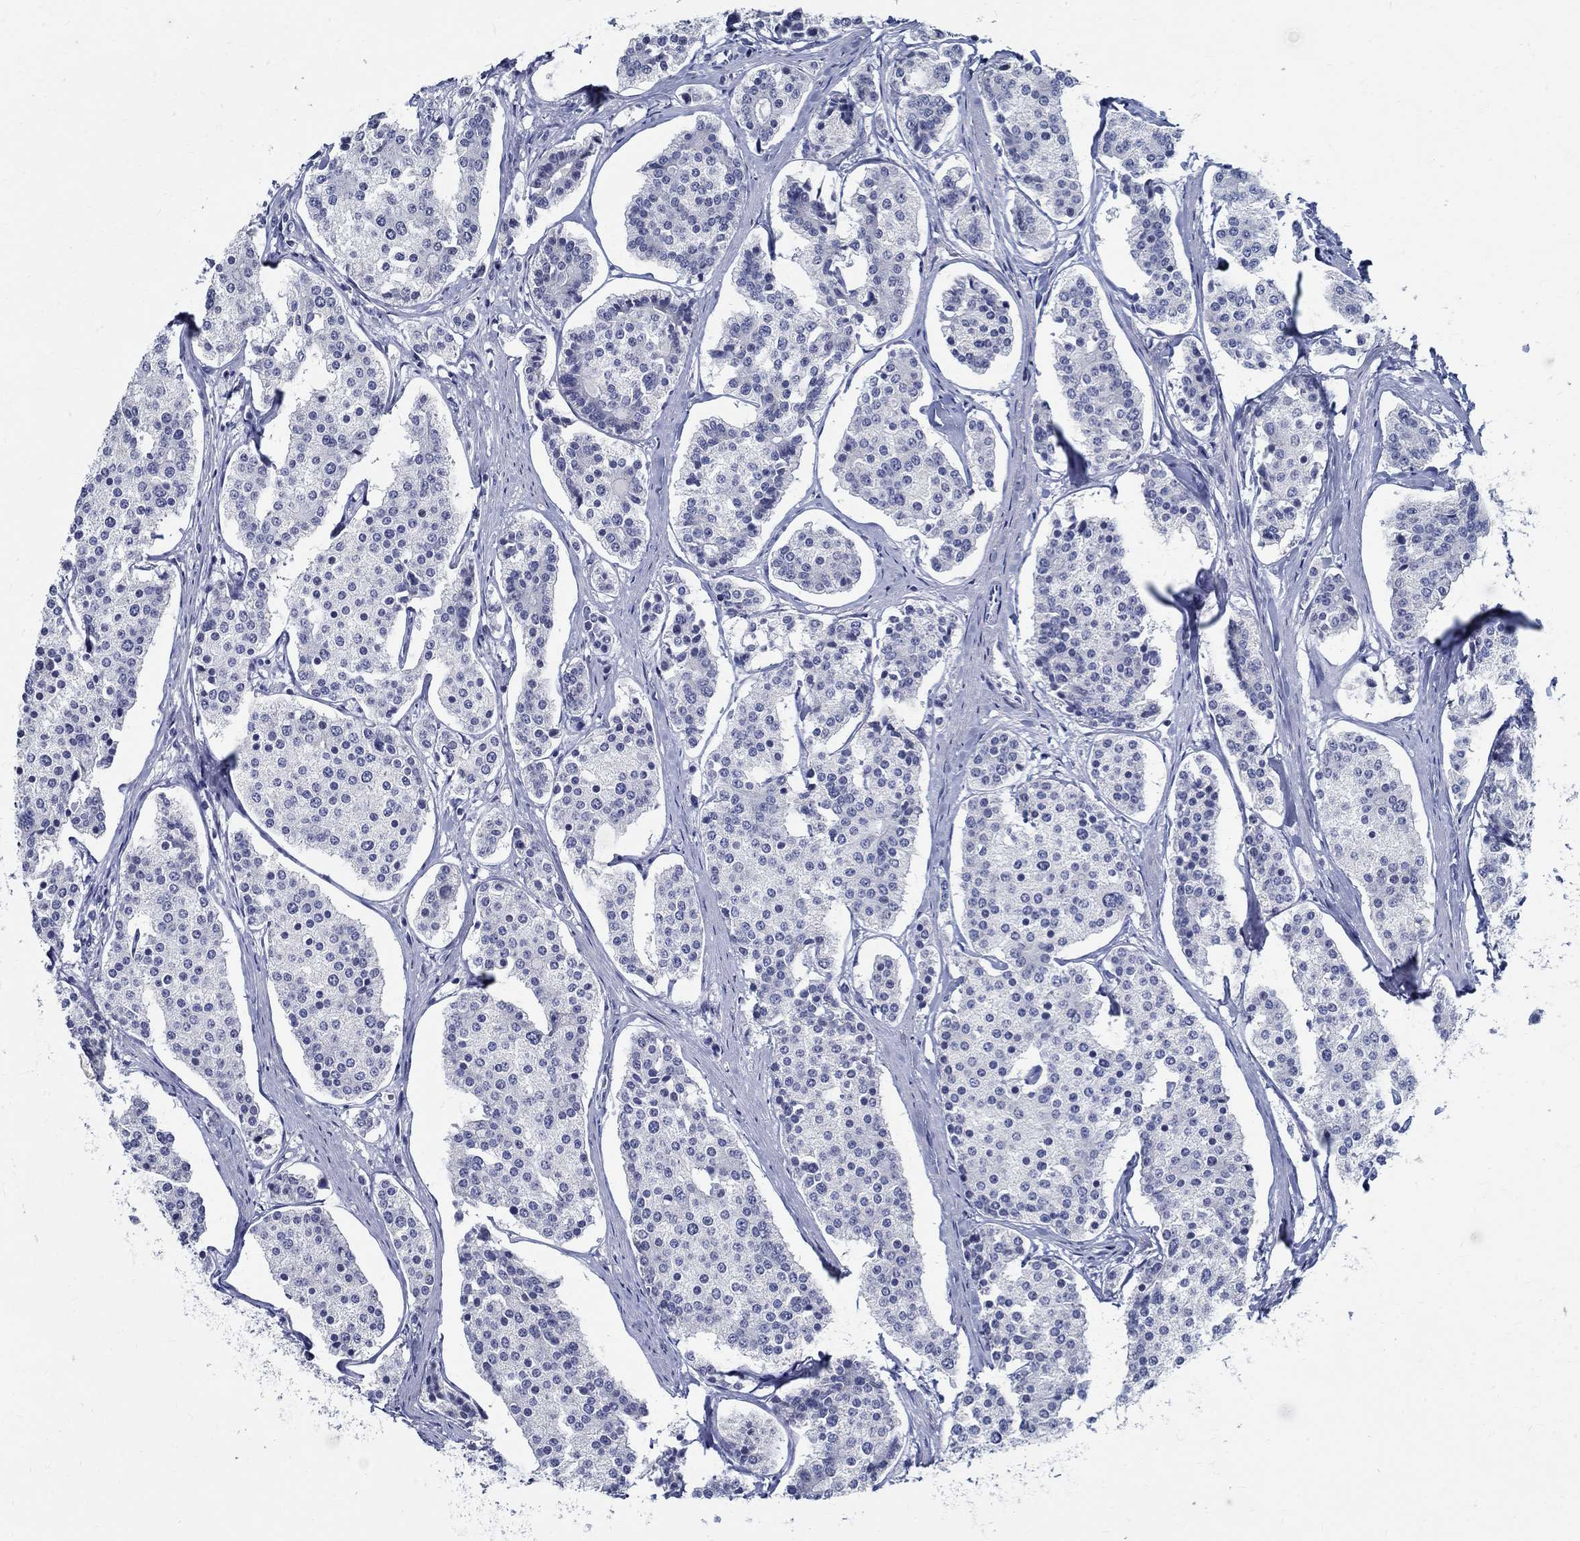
{"staining": {"intensity": "negative", "quantity": "none", "location": "none"}, "tissue": "carcinoid", "cell_type": "Tumor cells", "image_type": "cancer", "snomed": [{"axis": "morphology", "description": "Carcinoid, malignant, NOS"}, {"axis": "topography", "description": "Small intestine"}], "caption": "IHC of human carcinoid (malignant) shows no staining in tumor cells.", "gene": "CETN1", "patient": {"sex": "female", "age": 65}}